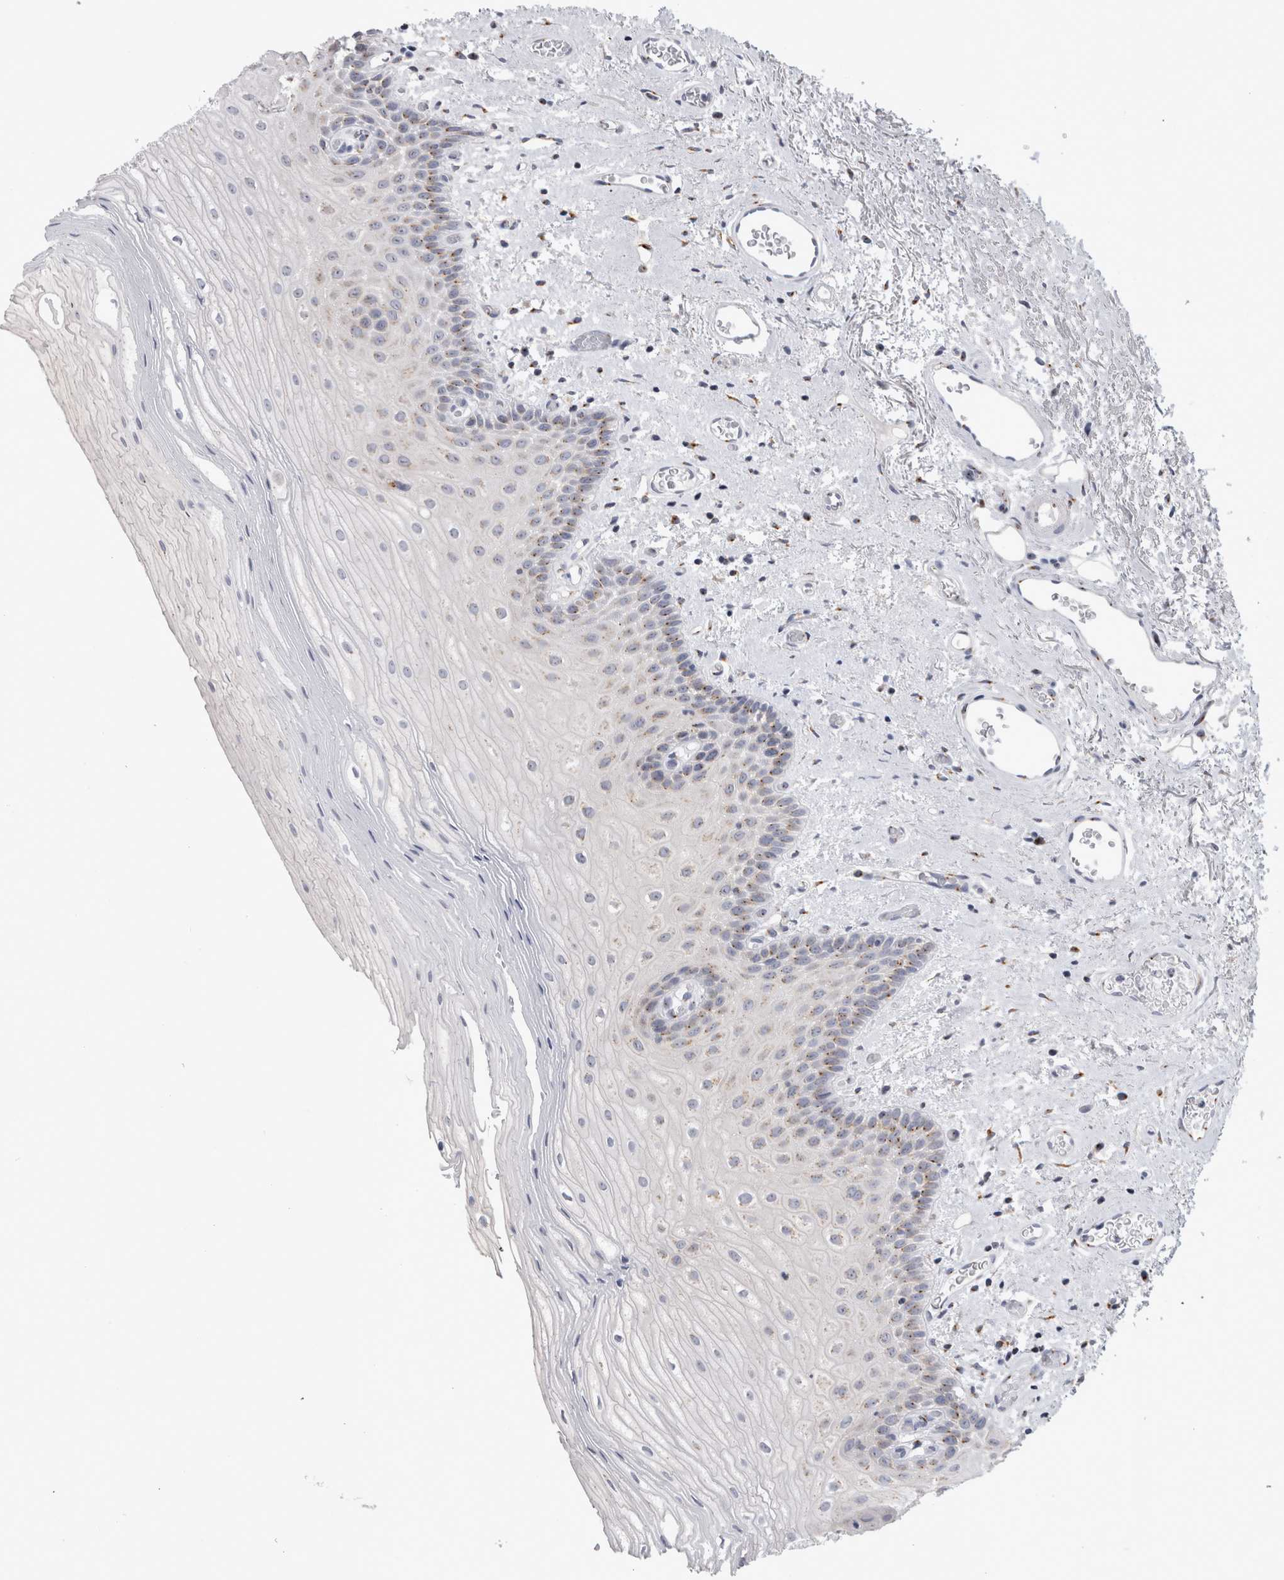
{"staining": {"intensity": "moderate", "quantity": "25%-75%", "location": "cytoplasmic/membranous"}, "tissue": "oral mucosa", "cell_type": "Squamous epithelial cells", "image_type": "normal", "snomed": [{"axis": "morphology", "description": "Normal tissue, NOS"}, {"axis": "topography", "description": "Oral tissue"}], "caption": "This micrograph exhibits immunohistochemistry staining of unremarkable oral mucosa, with medium moderate cytoplasmic/membranous positivity in about 25%-75% of squamous epithelial cells.", "gene": "AKAP9", "patient": {"sex": "male", "age": 52}}